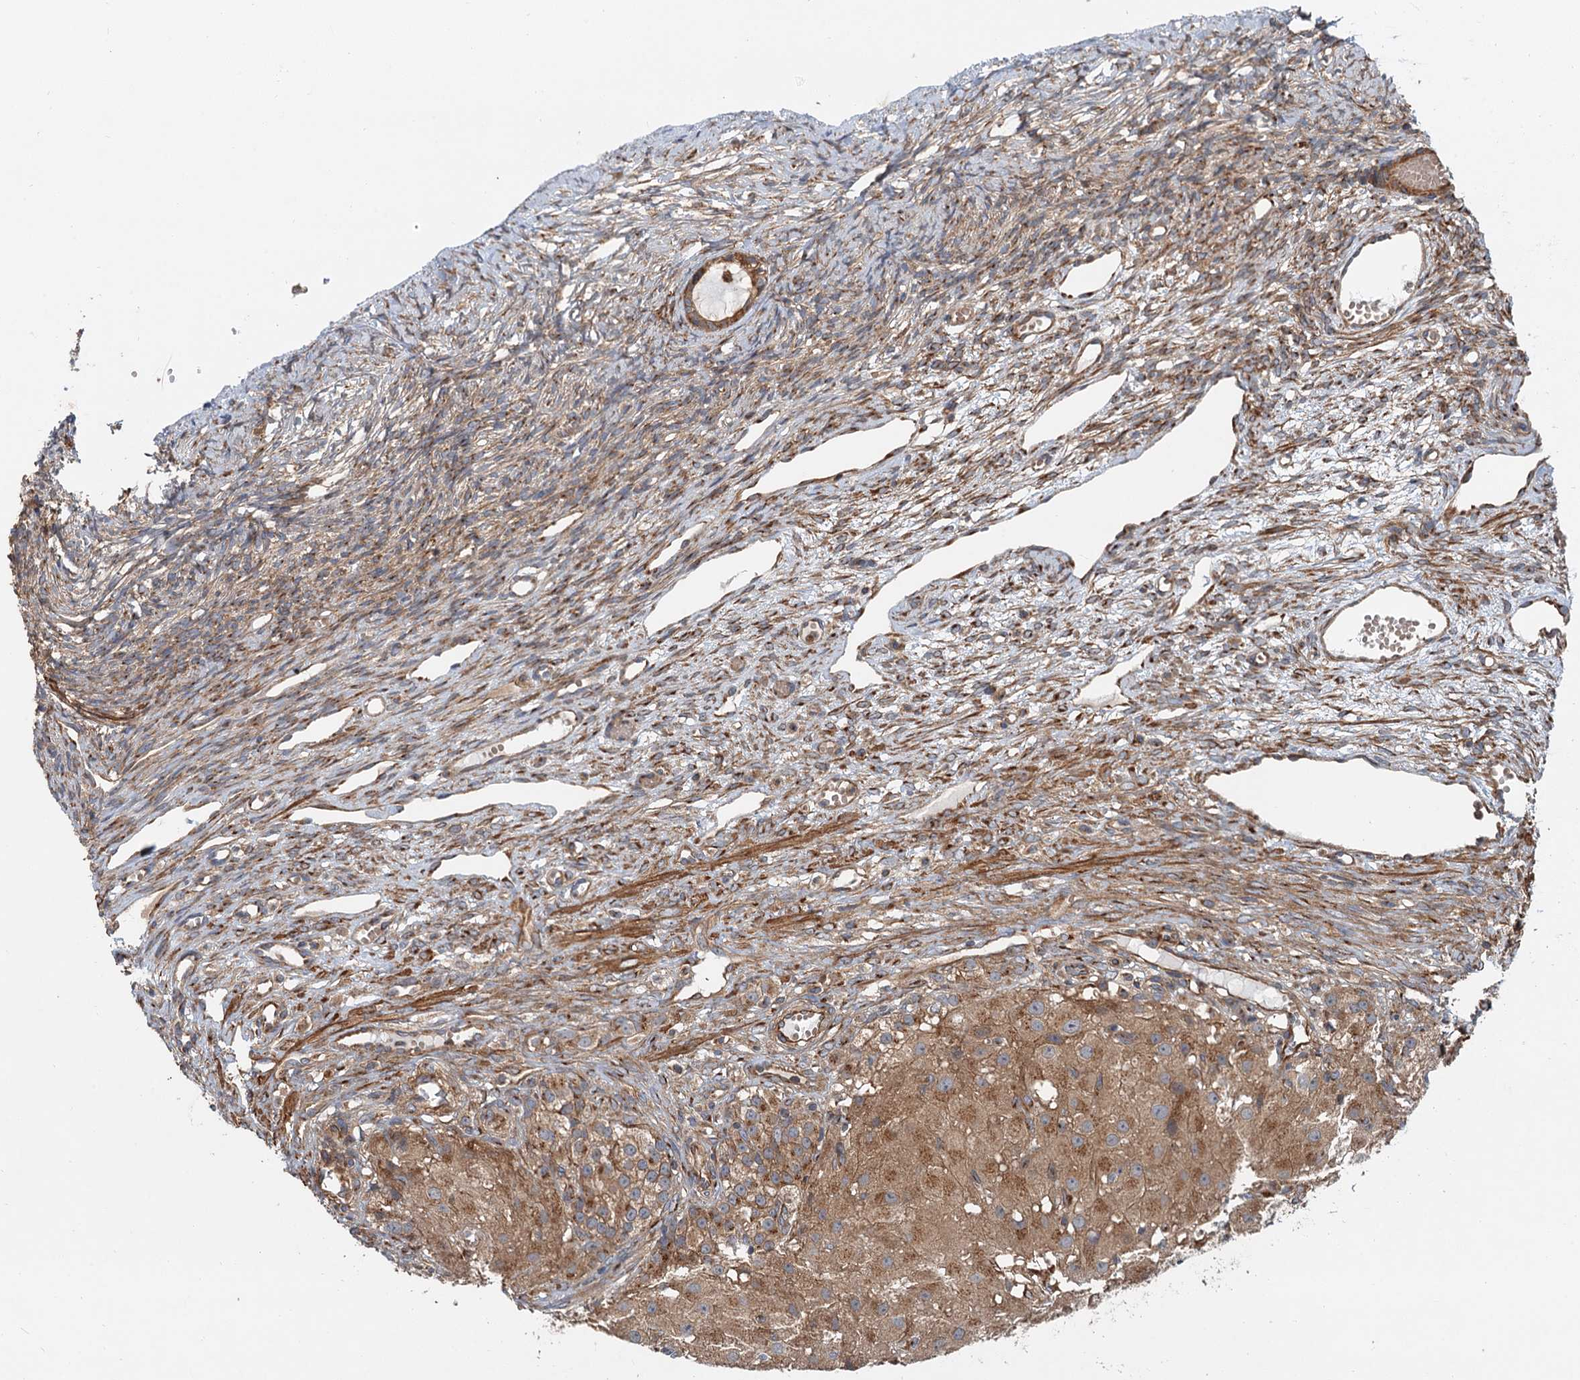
{"staining": {"intensity": "moderate", "quantity": ">75%", "location": "cytoplasmic/membranous"}, "tissue": "ovary", "cell_type": "Follicle cells", "image_type": "normal", "snomed": [{"axis": "morphology", "description": "Normal tissue, NOS"}, {"axis": "topography", "description": "Ovary"}], "caption": "Follicle cells display medium levels of moderate cytoplasmic/membranous expression in approximately >75% of cells in unremarkable ovary. (brown staining indicates protein expression, while blue staining denotes nuclei).", "gene": "ANKRD26", "patient": {"sex": "female", "age": 51}}